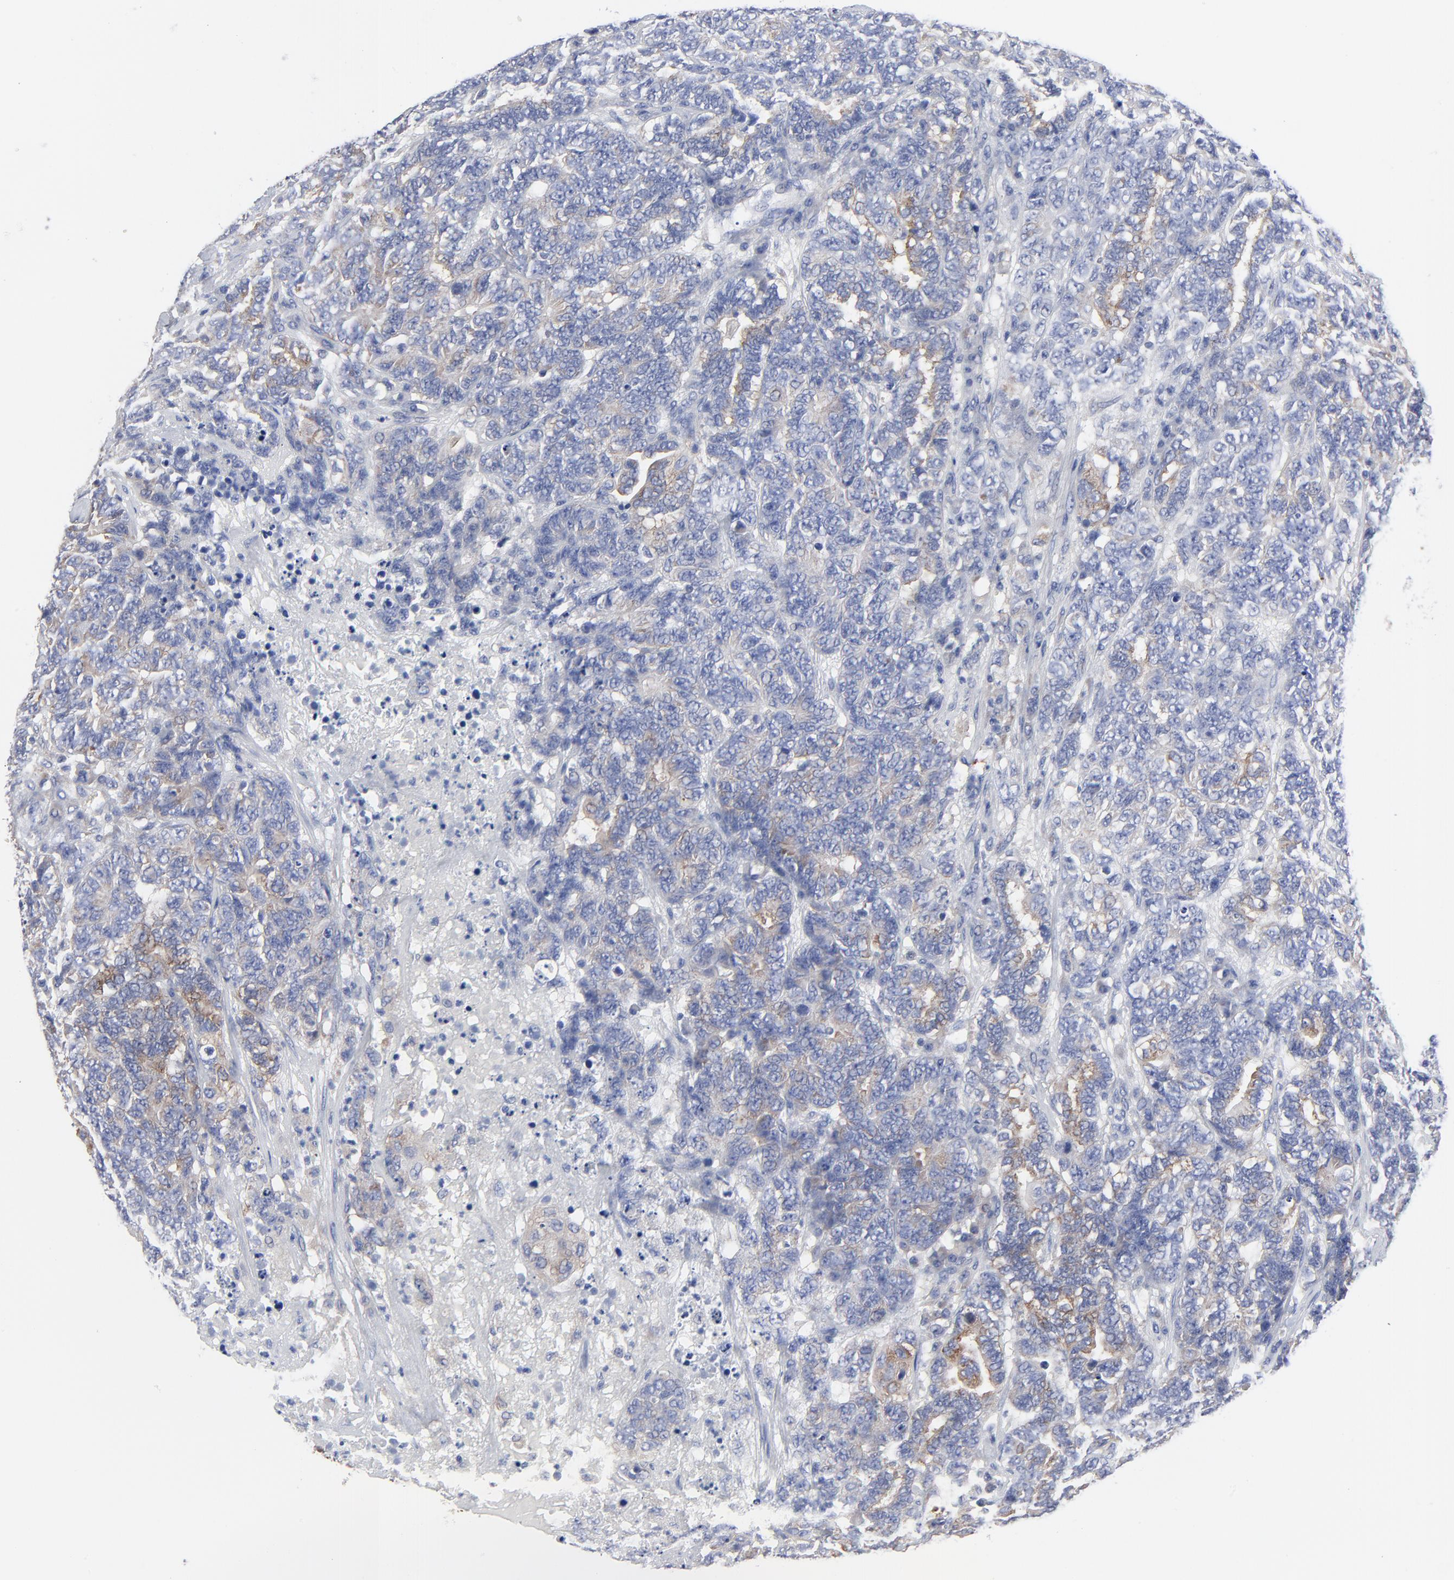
{"staining": {"intensity": "moderate", "quantity": "<25%", "location": "cytoplasmic/membranous"}, "tissue": "testis cancer", "cell_type": "Tumor cells", "image_type": "cancer", "snomed": [{"axis": "morphology", "description": "Carcinoma, Embryonal, NOS"}, {"axis": "topography", "description": "Testis"}], "caption": "Brown immunohistochemical staining in testis cancer (embryonal carcinoma) displays moderate cytoplasmic/membranous expression in about <25% of tumor cells.", "gene": "STAT2", "patient": {"sex": "male", "age": 26}}